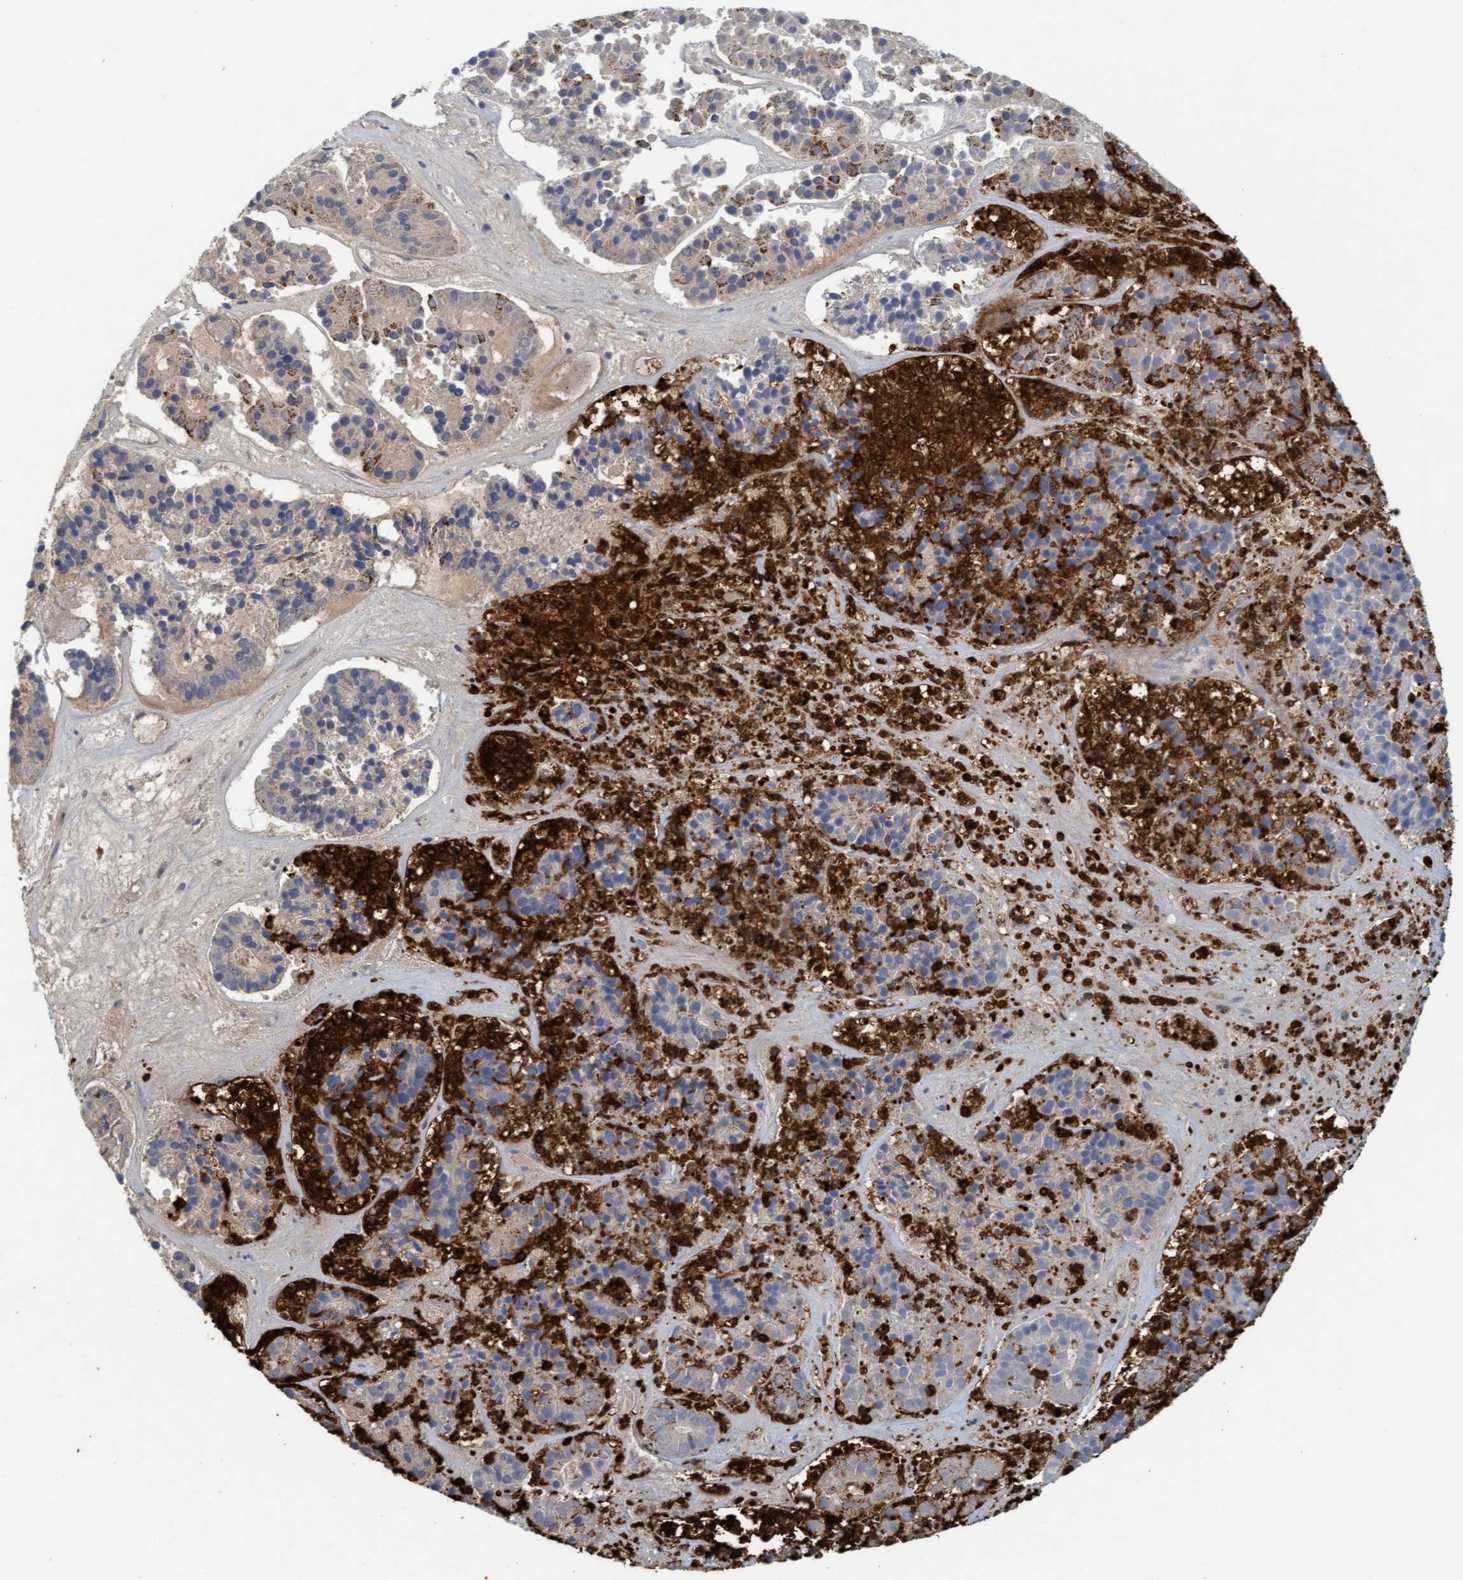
{"staining": {"intensity": "moderate", "quantity": "<25%", "location": "cytoplasmic/membranous"}, "tissue": "pancreatic cancer", "cell_type": "Tumor cells", "image_type": "cancer", "snomed": [{"axis": "morphology", "description": "Adenocarcinoma, NOS"}, {"axis": "topography", "description": "Pancreas"}], "caption": "Immunohistochemistry staining of pancreatic cancer (adenocarcinoma), which reveals low levels of moderate cytoplasmic/membranous positivity in about <25% of tumor cells indicating moderate cytoplasmic/membranous protein positivity. The staining was performed using DAB (brown) for protein detection and nuclei were counterstained in hematoxylin (blue).", "gene": "B9D1", "patient": {"sex": "male", "age": 50}}